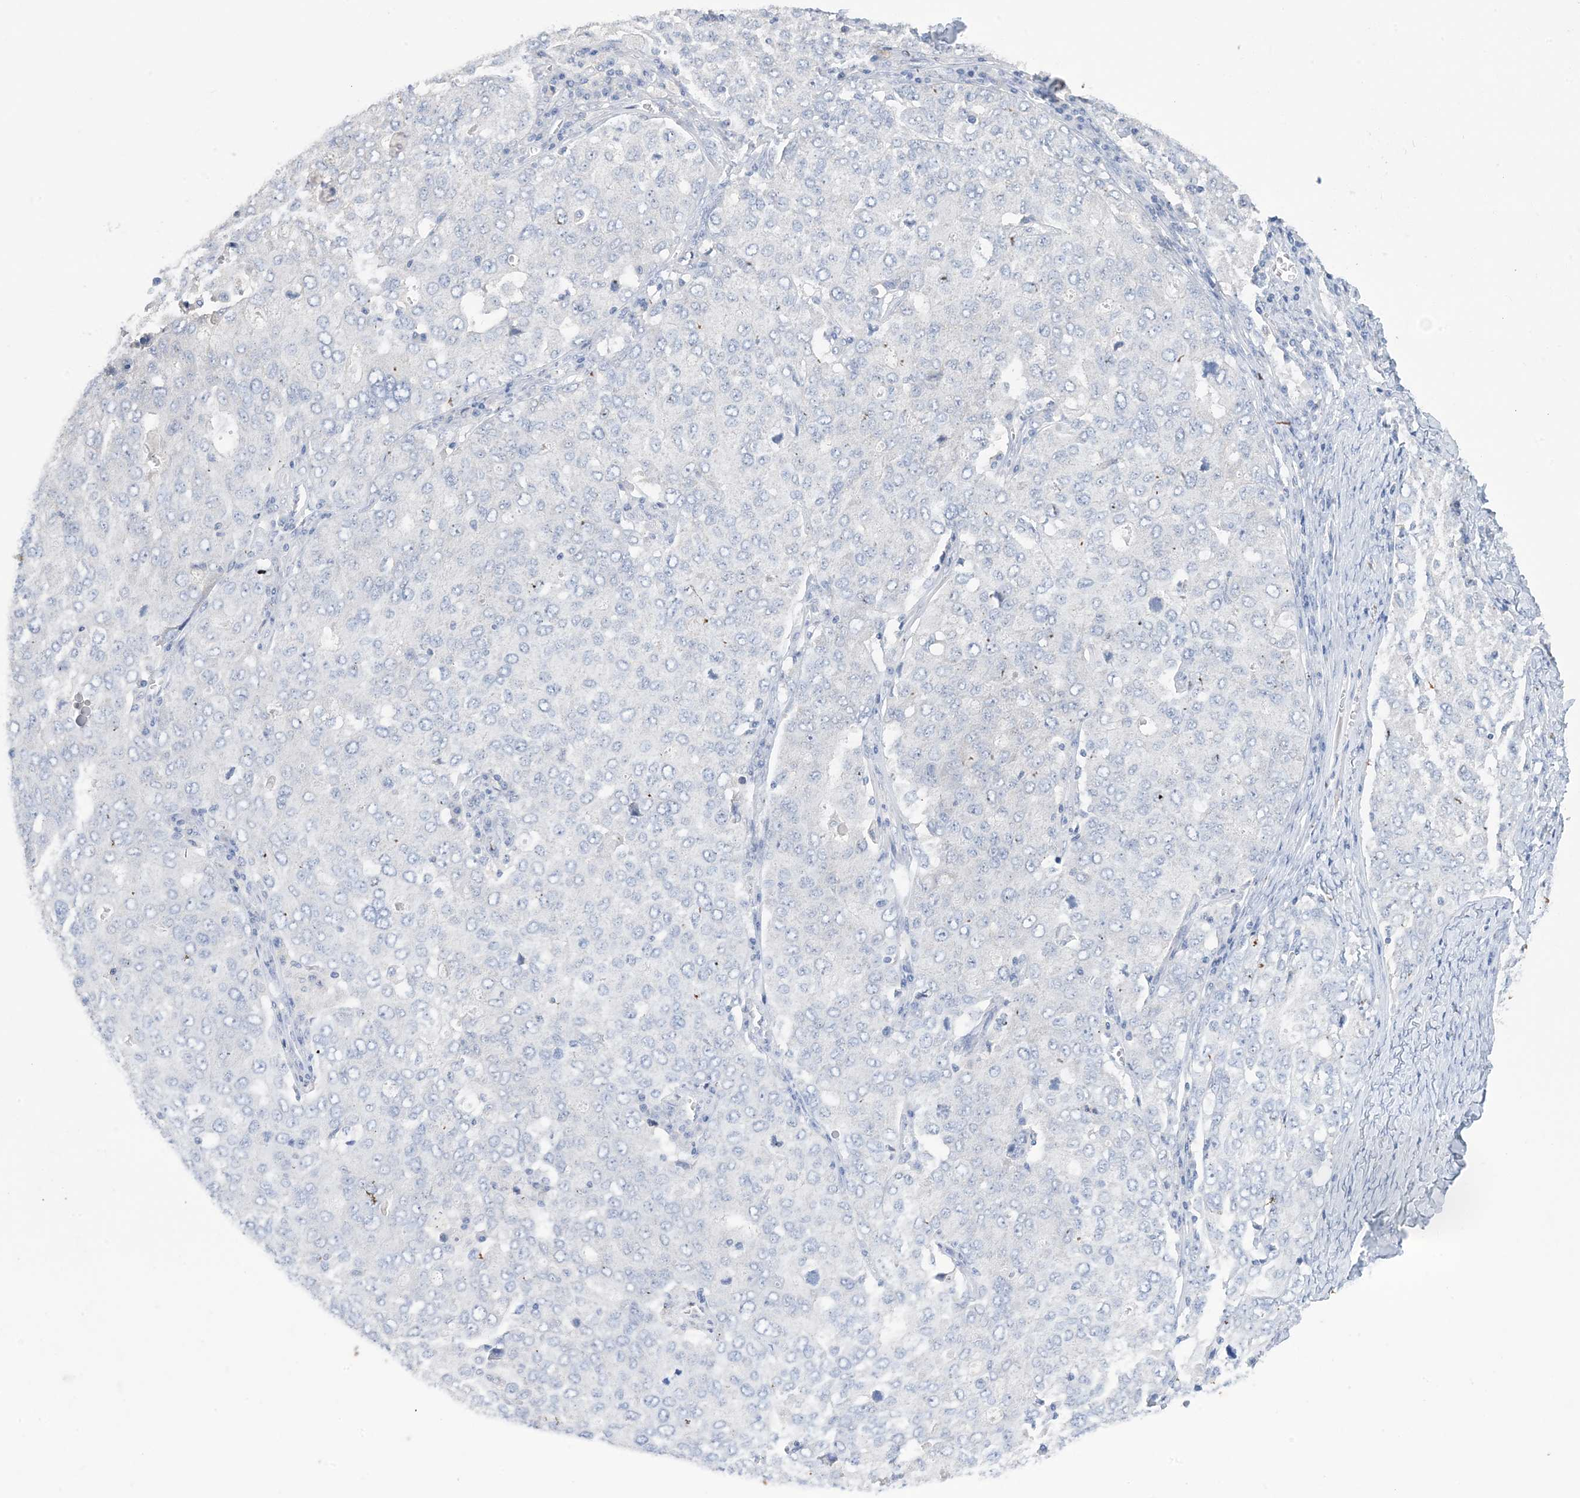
{"staining": {"intensity": "negative", "quantity": "none", "location": "none"}, "tissue": "ovarian cancer", "cell_type": "Tumor cells", "image_type": "cancer", "snomed": [{"axis": "morphology", "description": "Carcinoma, endometroid"}, {"axis": "topography", "description": "Ovary"}], "caption": "Immunohistochemistry histopathology image of ovarian cancer stained for a protein (brown), which exhibits no positivity in tumor cells.", "gene": "KPRP", "patient": {"sex": "female", "age": 62}}